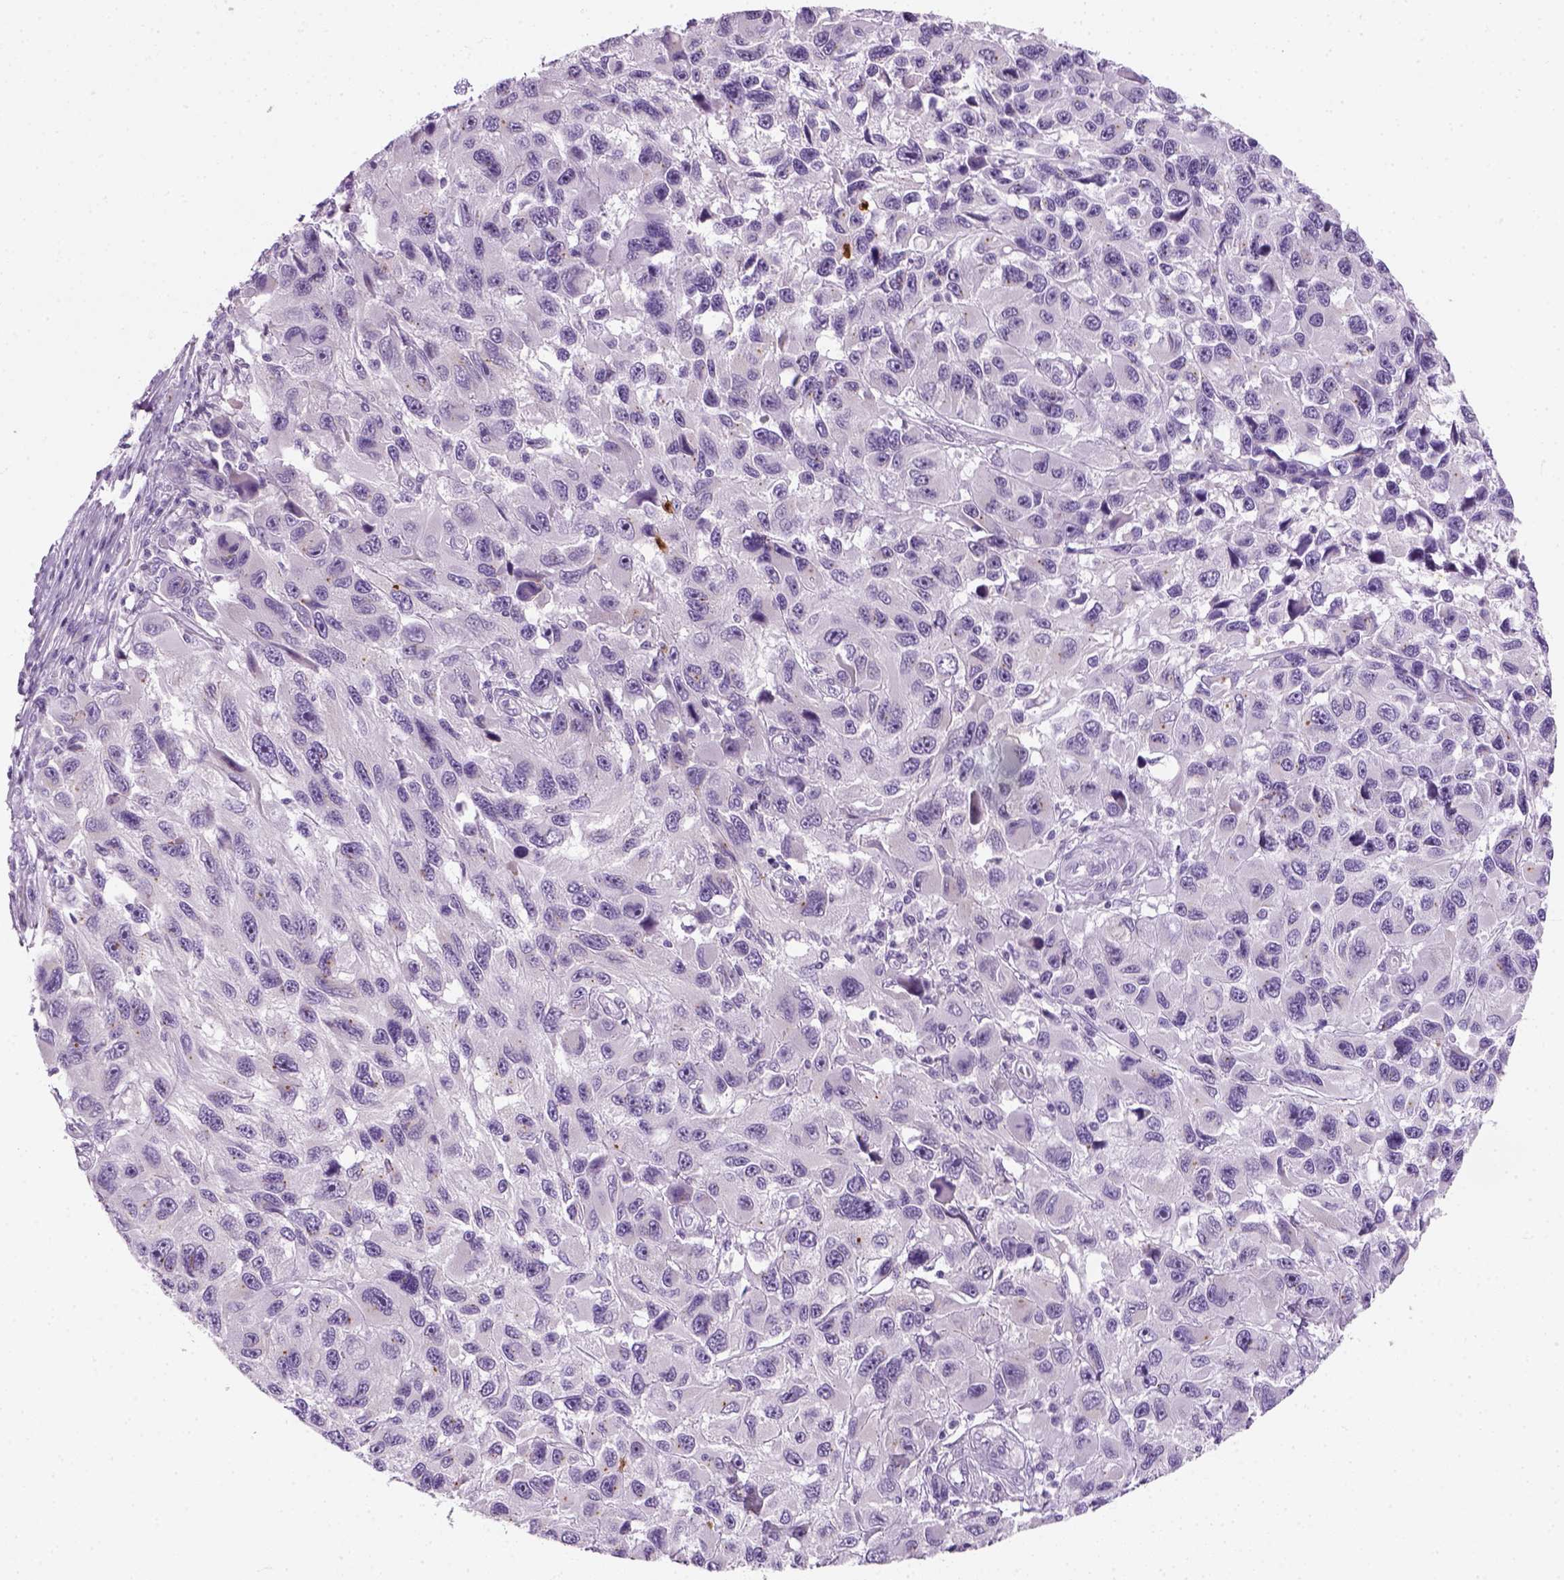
{"staining": {"intensity": "negative", "quantity": "none", "location": "none"}, "tissue": "melanoma", "cell_type": "Tumor cells", "image_type": "cancer", "snomed": [{"axis": "morphology", "description": "Malignant melanoma, NOS"}, {"axis": "topography", "description": "Skin"}], "caption": "Micrograph shows no significant protein expression in tumor cells of melanoma.", "gene": "IL4", "patient": {"sex": "male", "age": 53}}